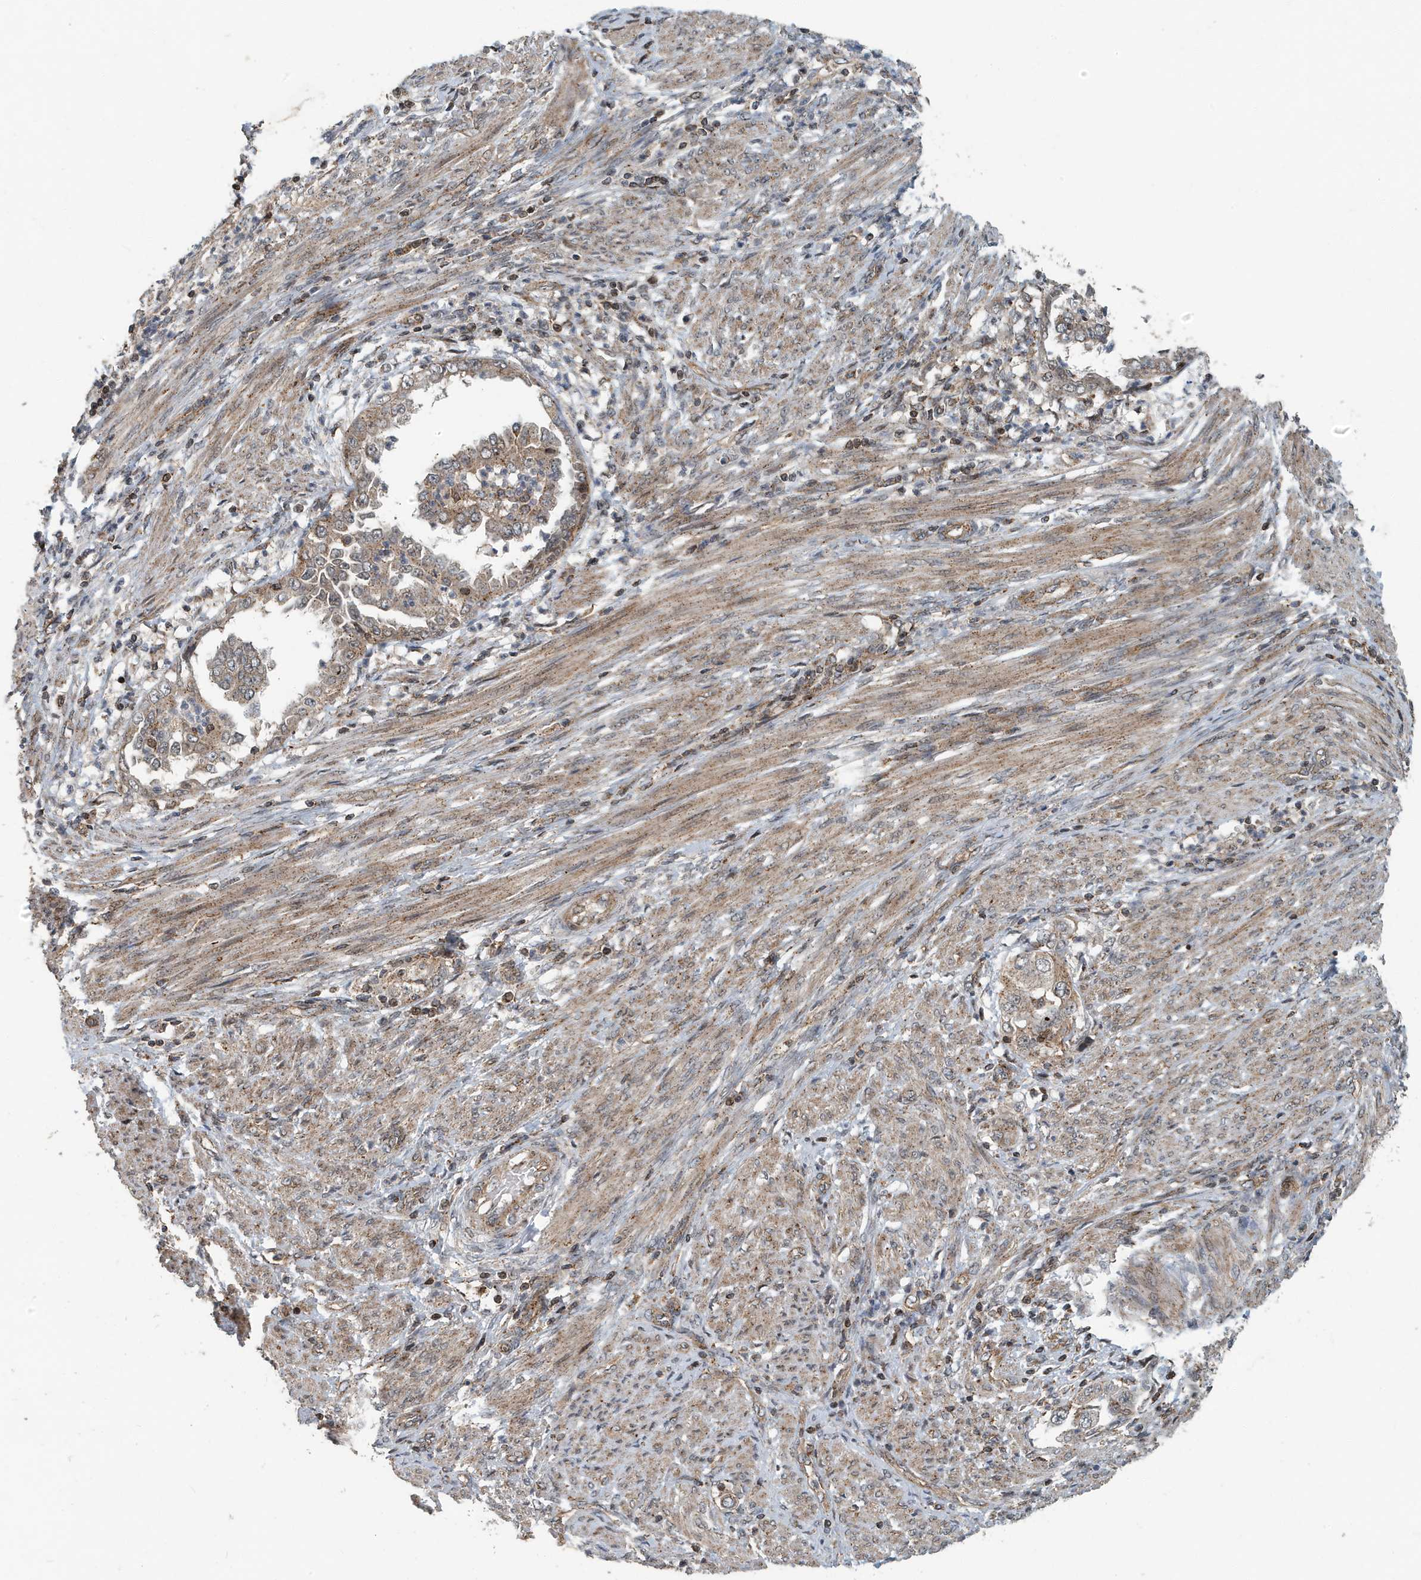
{"staining": {"intensity": "moderate", "quantity": ">75%", "location": "cytoplasmic/membranous"}, "tissue": "endometrial cancer", "cell_type": "Tumor cells", "image_type": "cancer", "snomed": [{"axis": "morphology", "description": "Adenocarcinoma, NOS"}, {"axis": "topography", "description": "Endometrium"}], "caption": "This is an image of IHC staining of adenocarcinoma (endometrial), which shows moderate staining in the cytoplasmic/membranous of tumor cells.", "gene": "KIF15", "patient": {"sex": "female", "age": 85}}